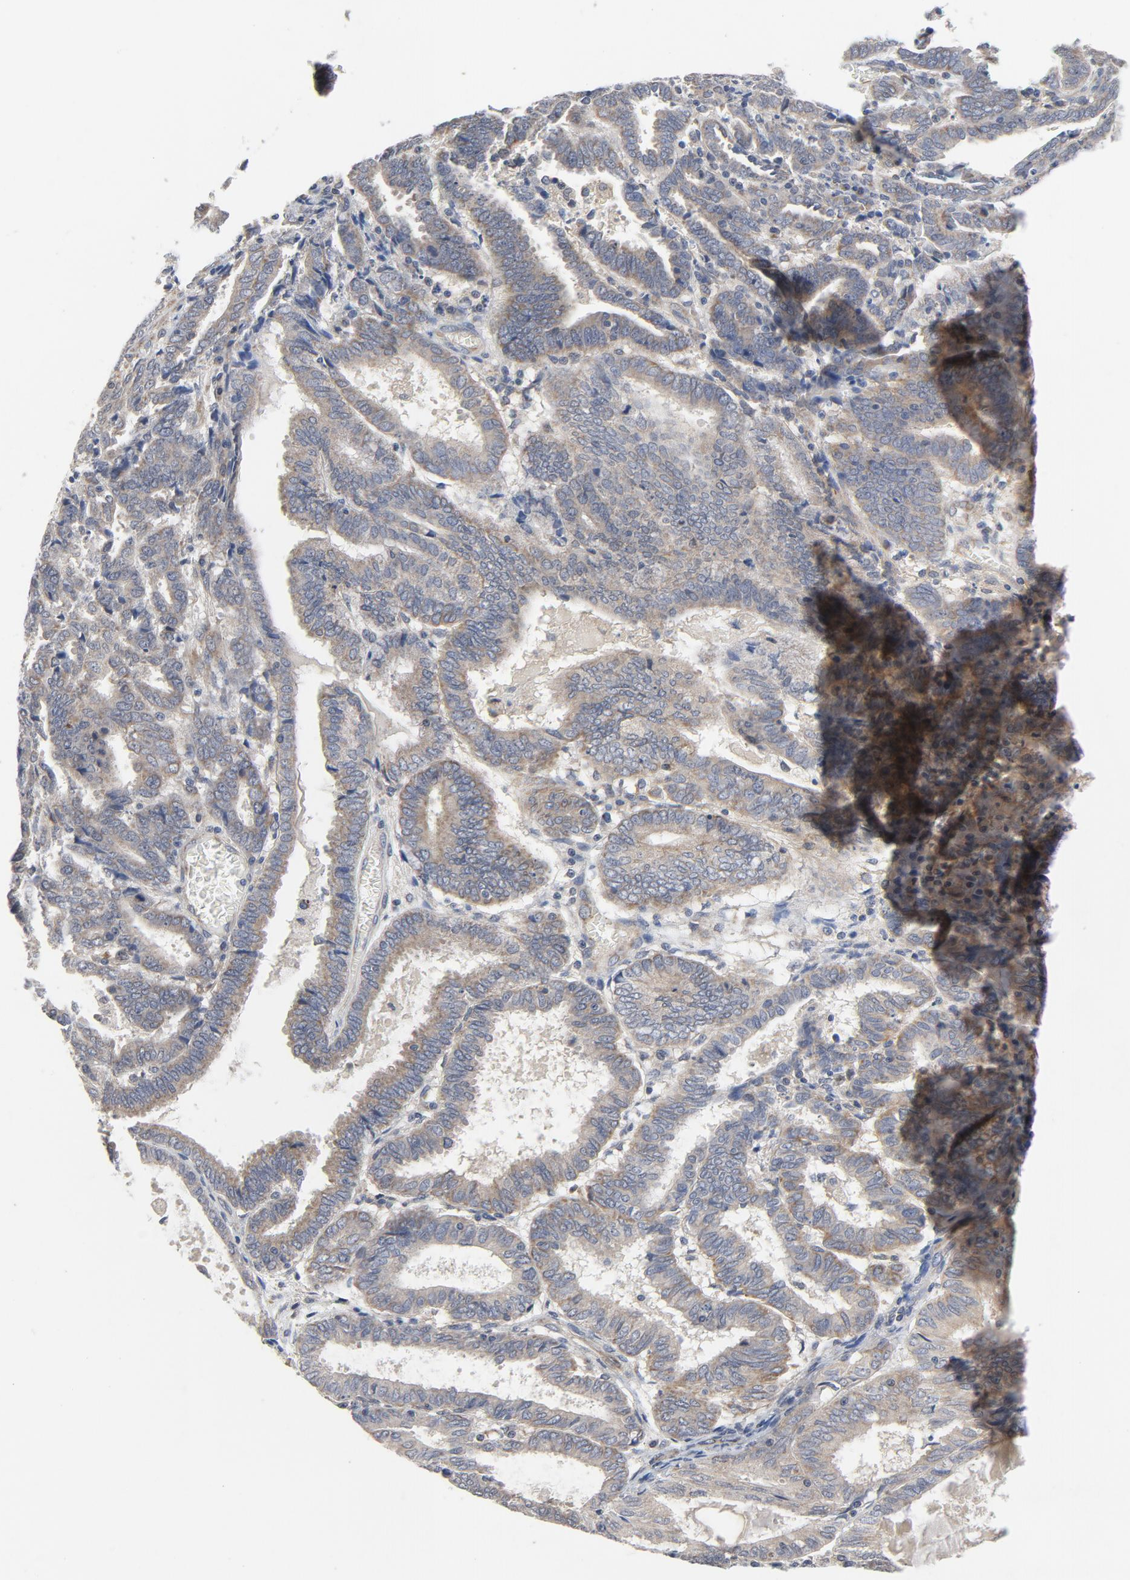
{"staining": {"intensity": "weak", "quantity": ">75%", "location": "cytoplasmic/membranous"}, "tissue": "endometrial cancer", "cell_type": "Tumor cells", "image_type": "cancer", "snomed": [{"axis": "morphology", "description": "Adenocarcinoma, NOS"}, {"axis": "topography", "description": "Uterus"}], "caption": "Protein staining of endometrial cancer tissue reveals weak cytoplasmic/membranous positivity in approximately >75% of tumor cells.", "gene": "C14orf119", "patient": {"sex": "female", "age": 83}}